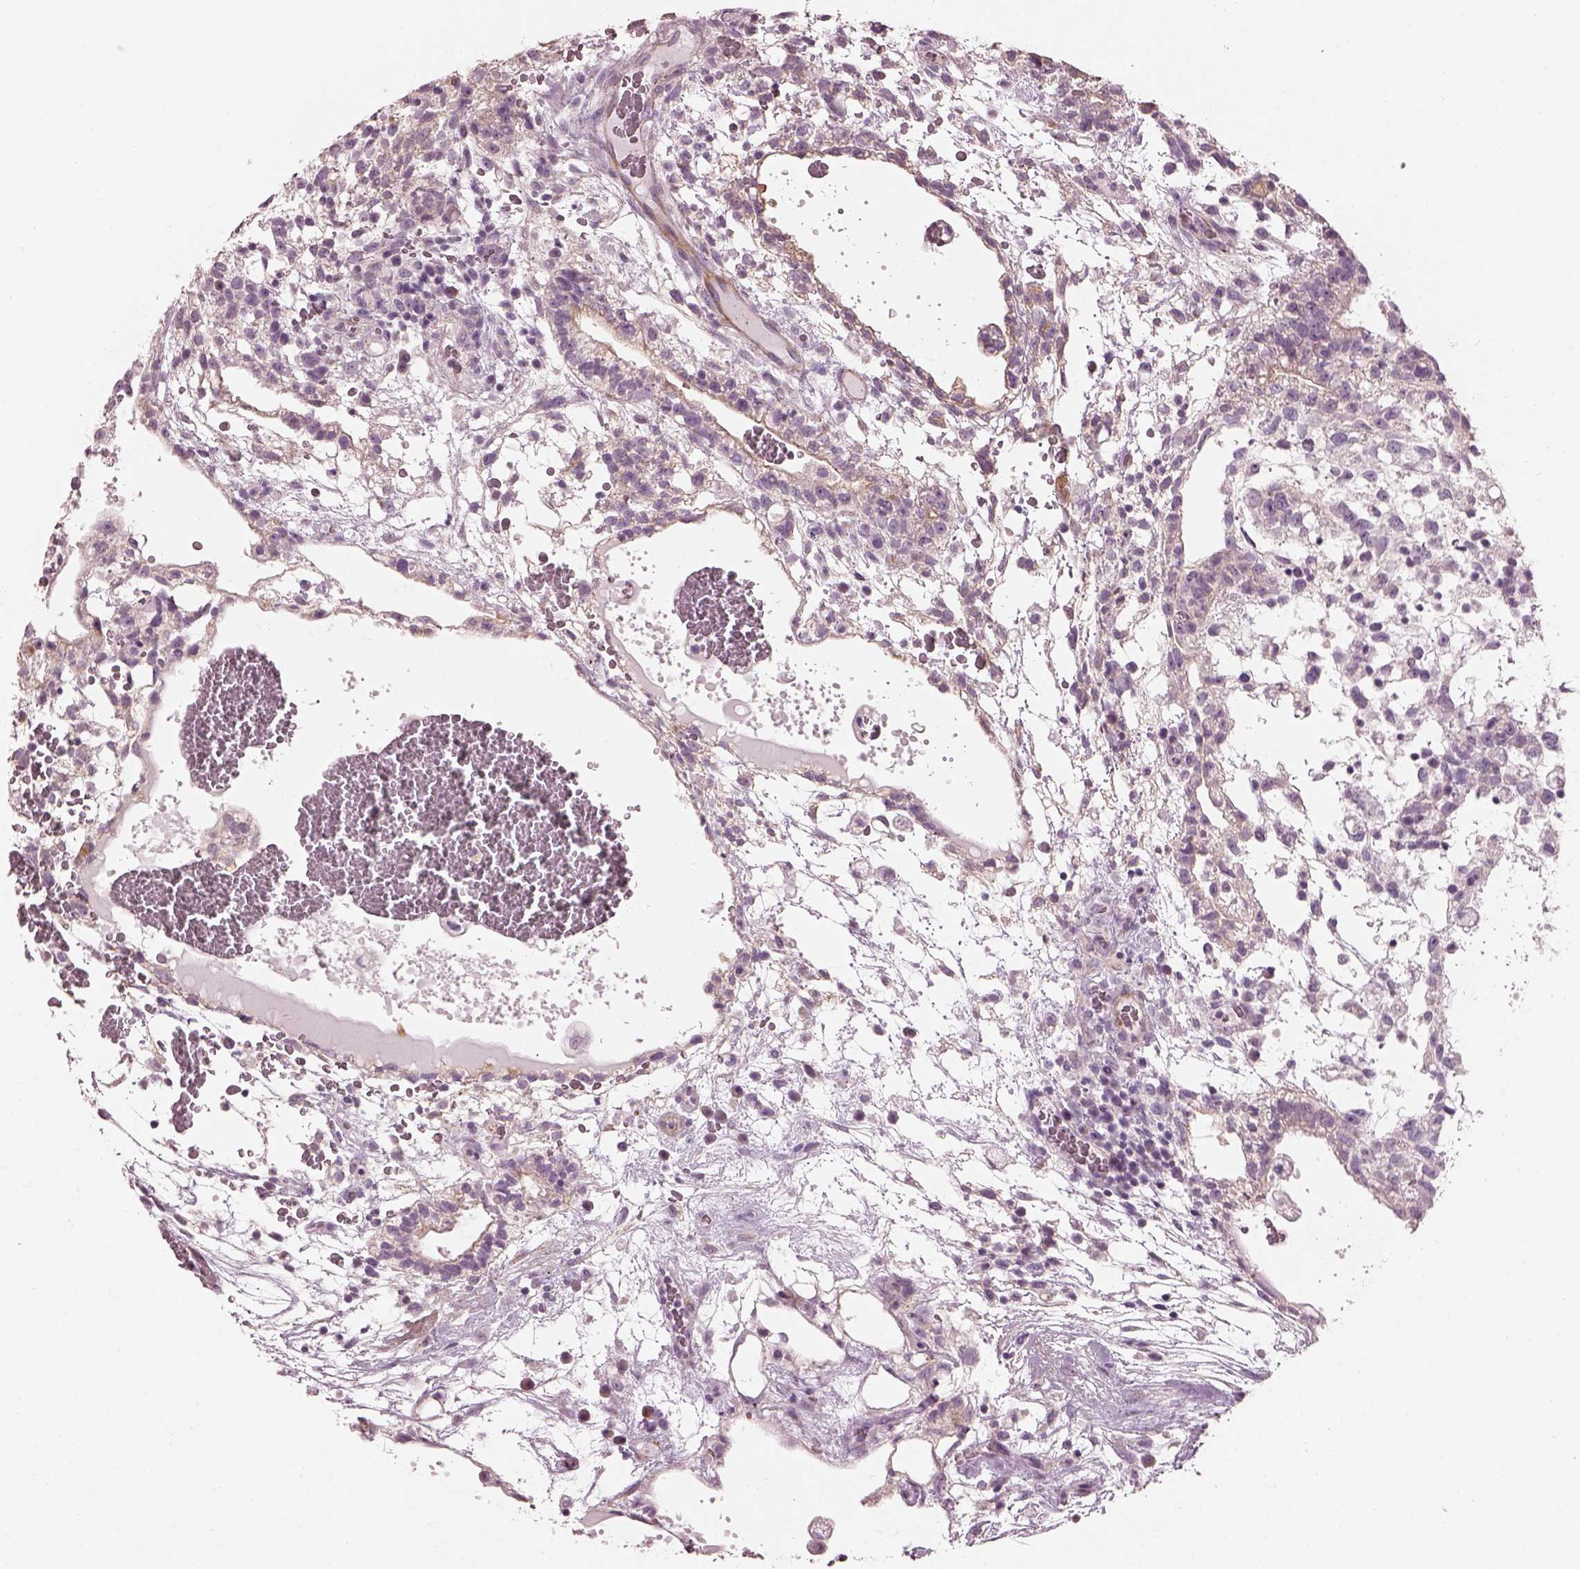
{"staining": {"intensity": "negative", "quantity": "none", "location": "none"}, "tissue": "testis cancer", "cell_type": "Tumor cells", "image_type": "cancer", "snomed": [{"axis": "morphology", "description": "Normal tissue, NOS"}, {"axis": "morphology", "description": "Carcinoma, Embryonal, NOS"}, {"axis": "topography", "description": "Testis"}], "caption": "Tumor cells show no significant protein positivity in embryonal carcinoma (testis).", "gene": "PRKCZ", "patient": {"sex": "male", "age": 32}}